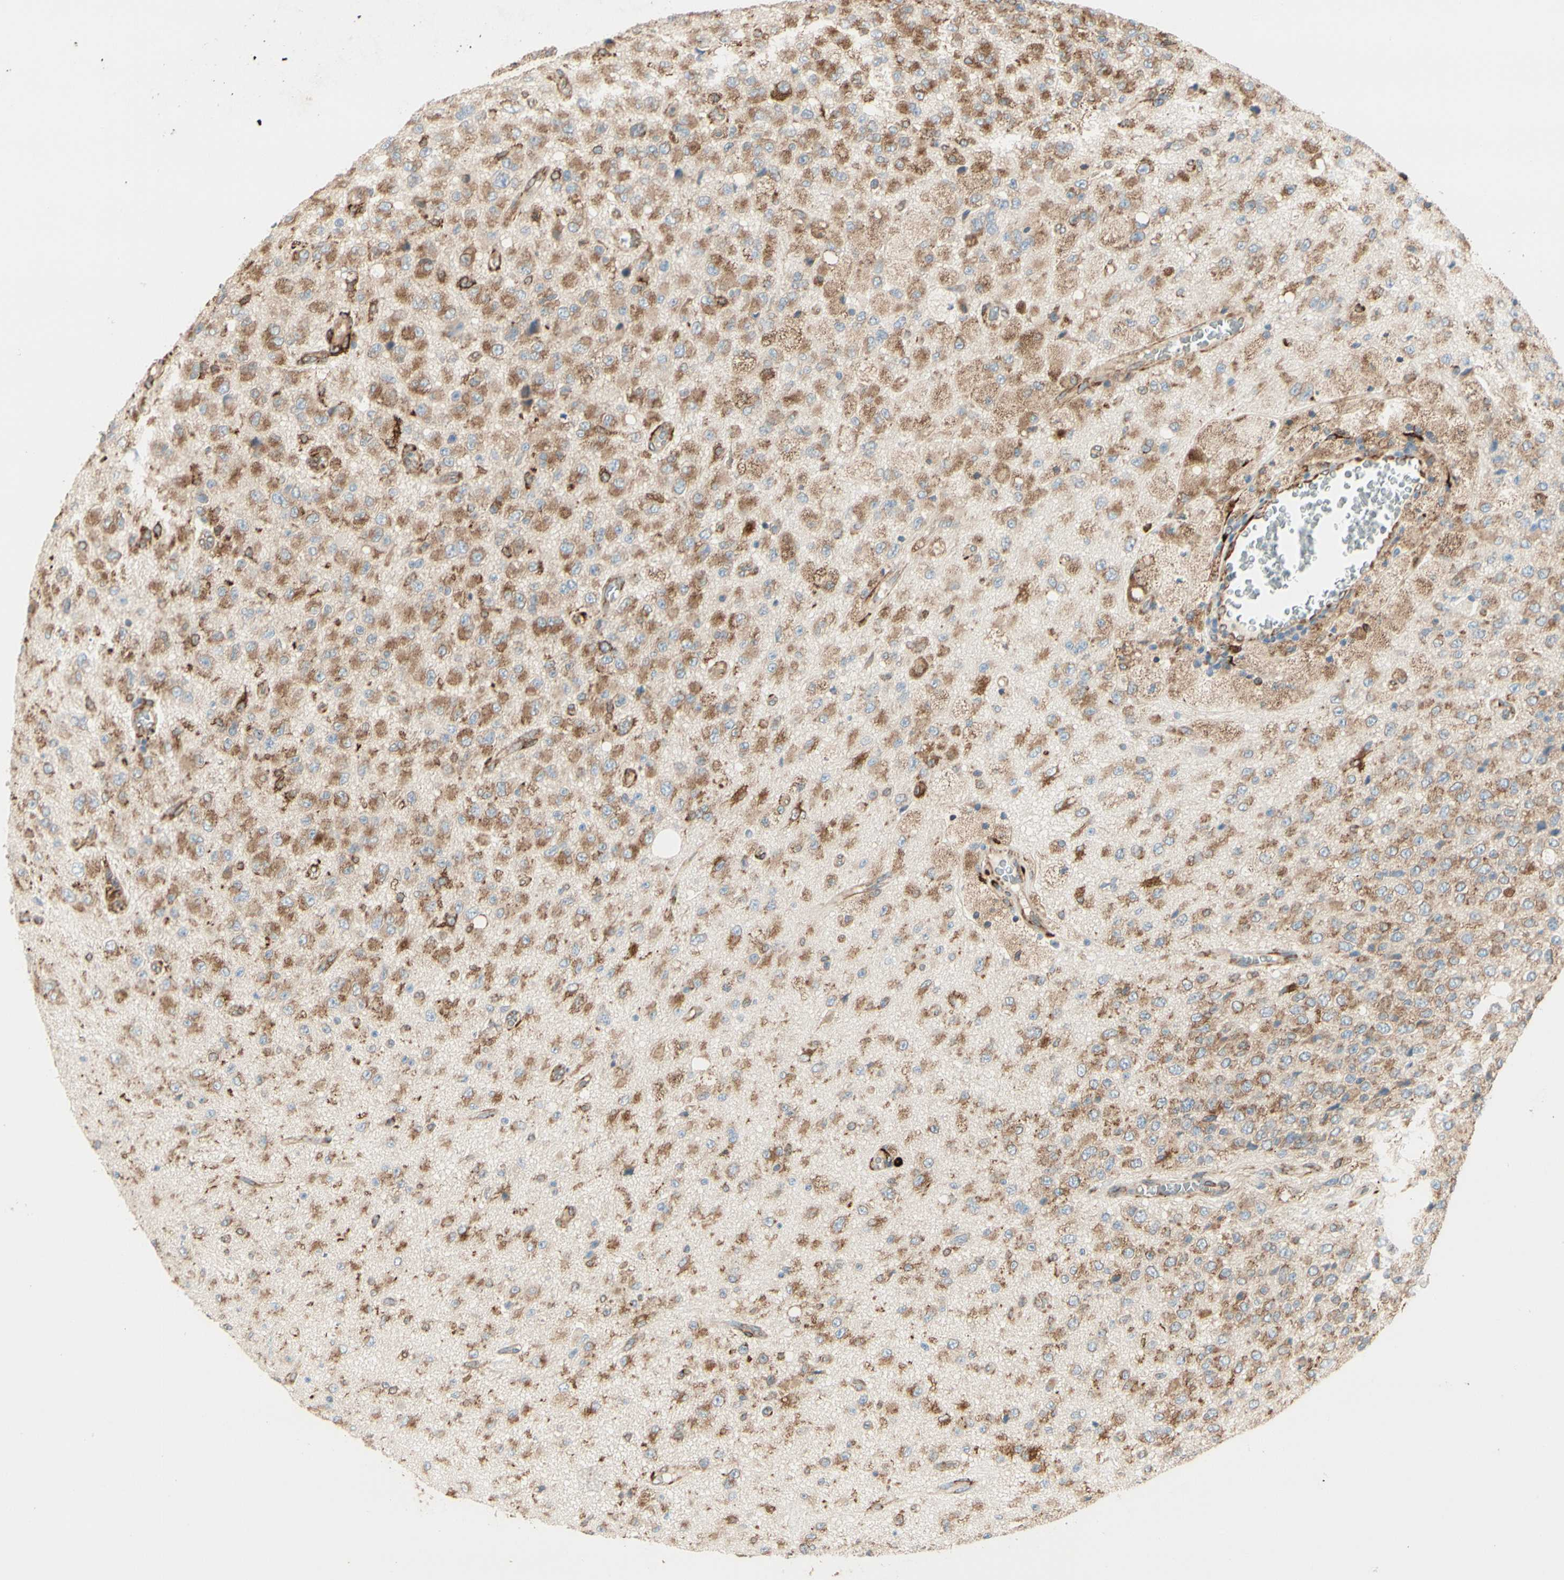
{"staining": {"intensity": "strong", "quantity": ">75%", "location": "cytoplasmic/membranous"}, "tissue": "glioma", "cell_type": "Tumor cells", "image_type": "cancer", "snomed": [{"axis": "morphology", "description": "Glioma, malignant, High grade"}, {"axis": "topography", "description": "pancreas cauda"}], "caption": "This micrograph demonstrates malignant glioma (high-grade) stained with IHC to label a protein in brown. The cytoplasmic/membranous of tumor cells show strong positivity for the protein. Nuclei are counter-stained blue.", "gene": "RRBP1", "patient": {"sex": "male", "age": 60}}